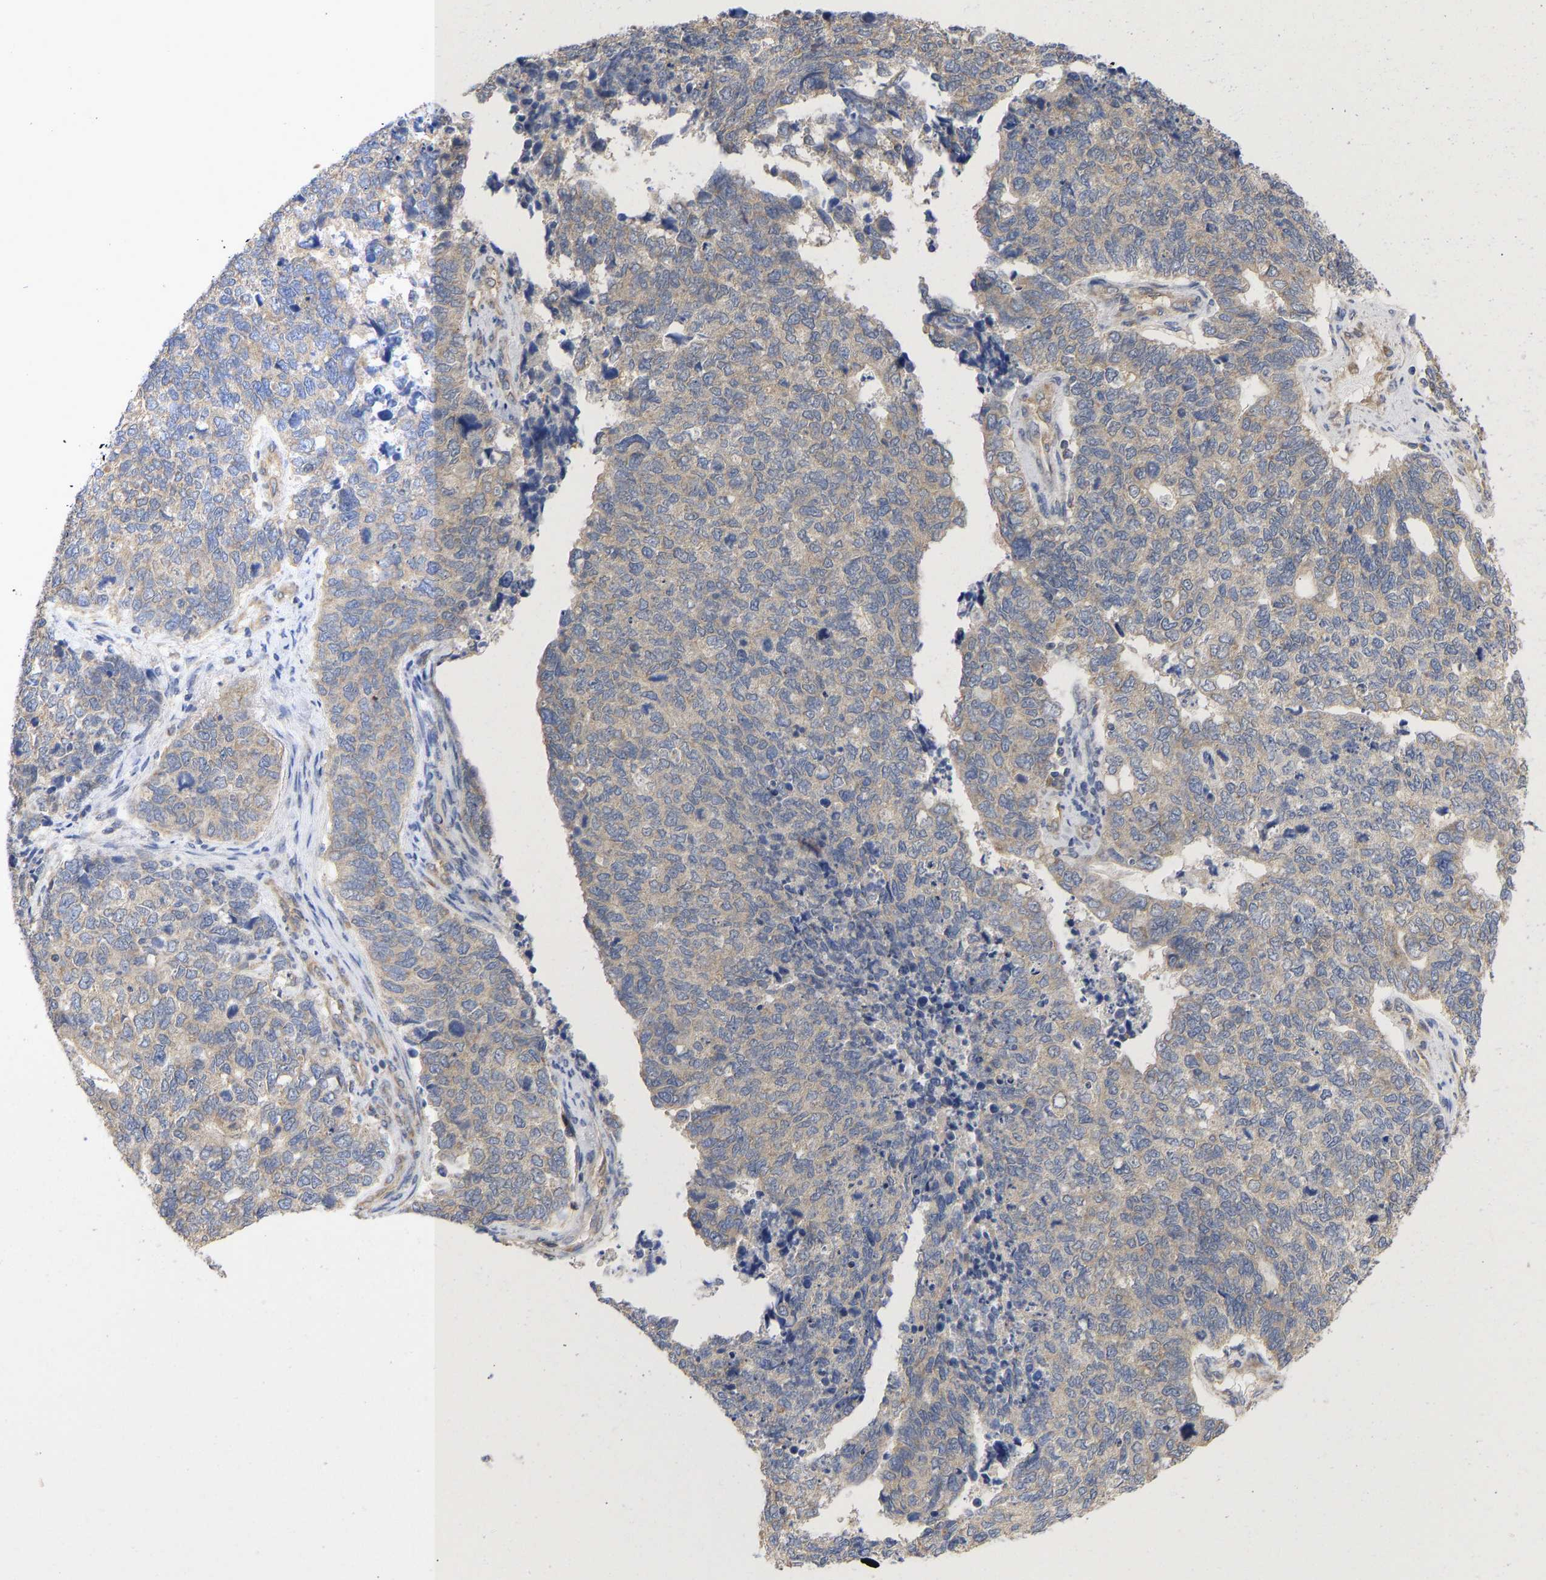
{"staining": {"intensity": "weak", "quantity": ">75%", "location": "cytoplasmic/membranous"}, "tissue": "cervical cancer", "cell_type": "Tumor cells", "image_type": "cancer", "snomed": [{"axis": "morphology", "description": "Squamous cell carcinoma, NOS"}, {"axis": "topography", "description": "Cervix"}], "caption": "This photomicrograph demonstrates squamous cell carcinoma (cervical) stained with immunohistochemistry (IHC) to label a protein in brown. The cytoplasmic/membranous of tumor cells show weak positivity for the protein. Nuclei are counter-stained blue.", "gene": "MAP2K3", "patient": {"sex": "female", "age": 63}}